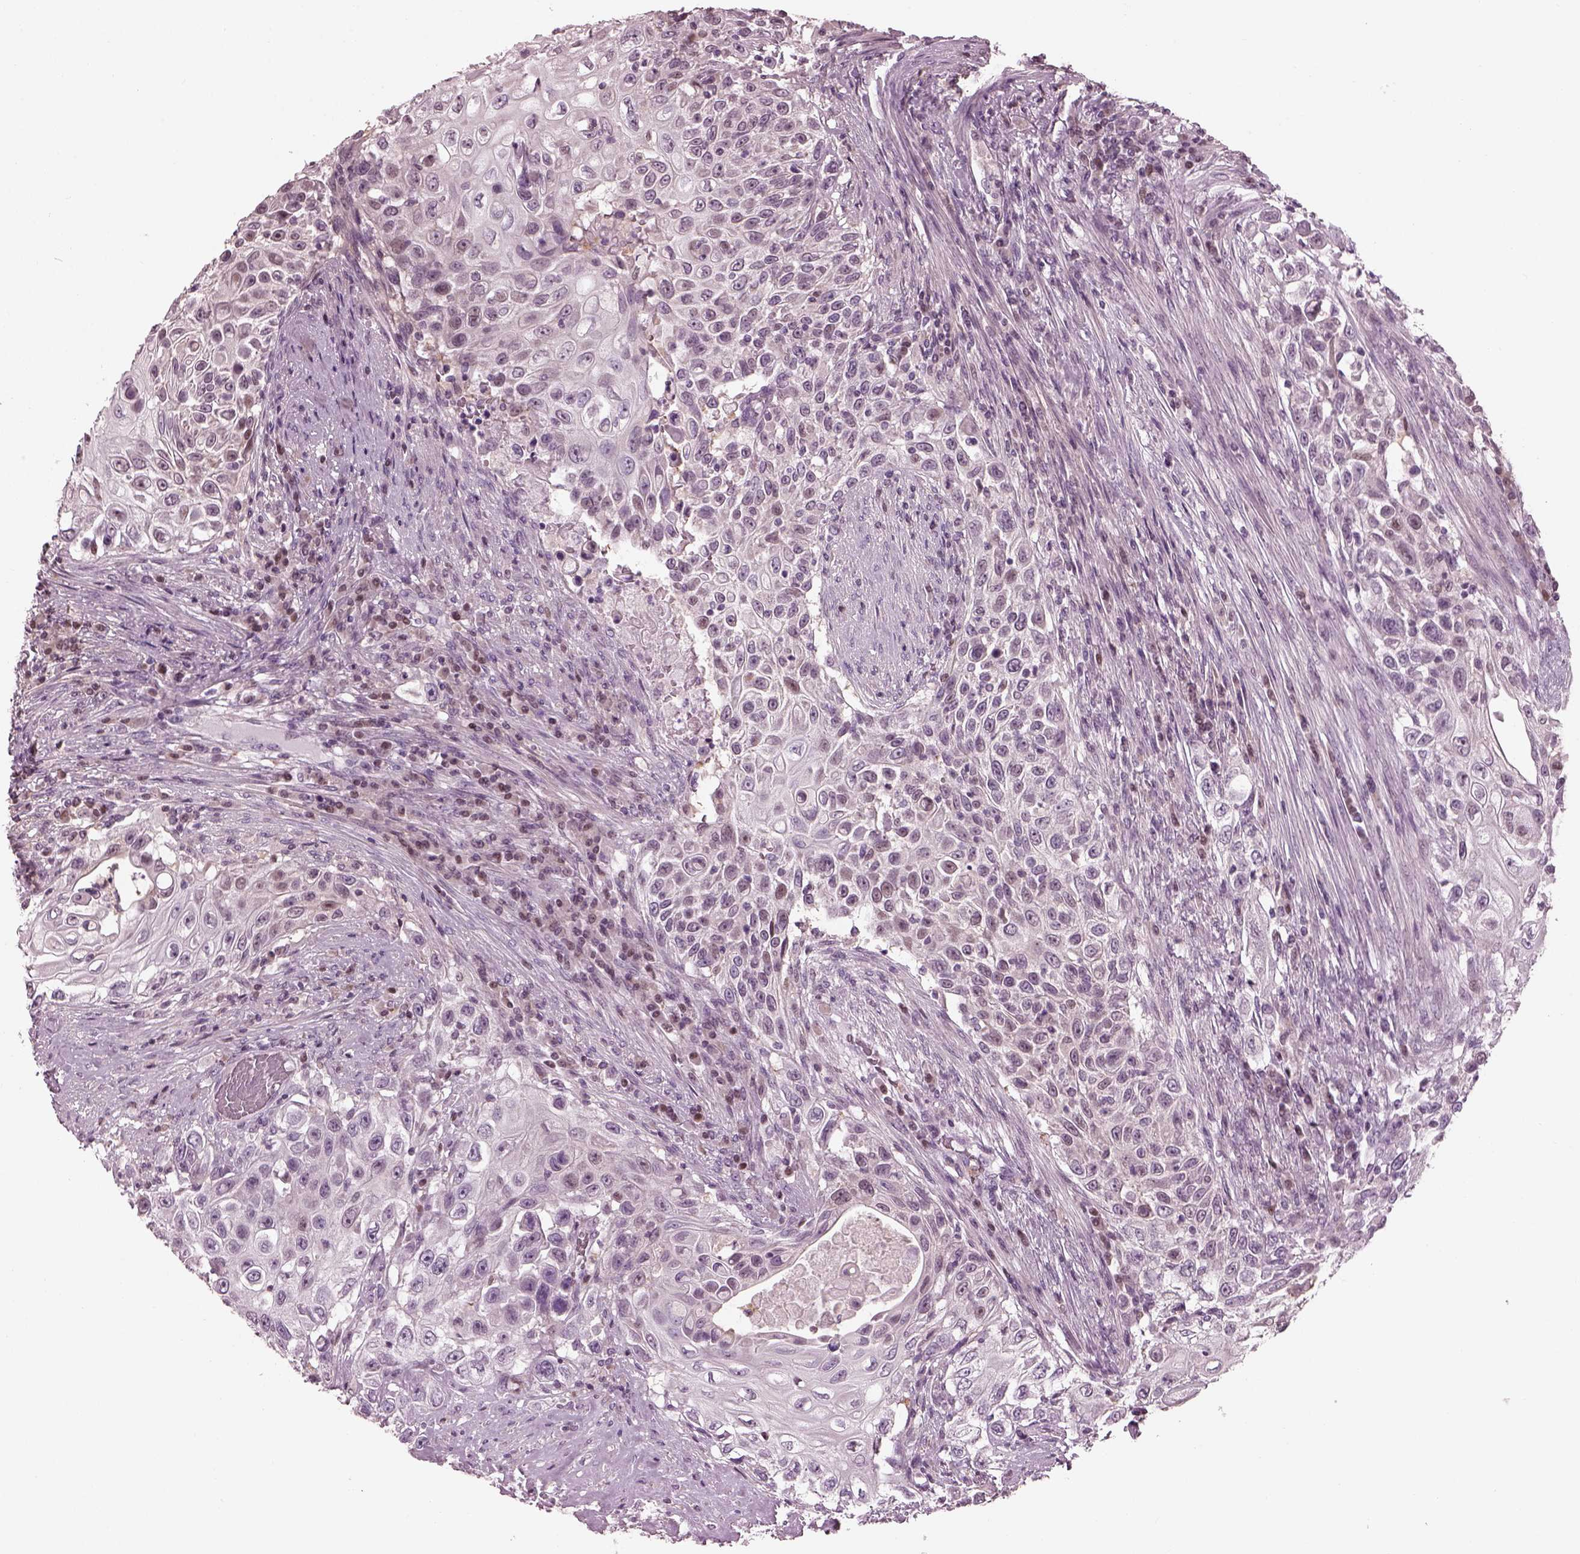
{"staining": {"intensity": "negative", "quantity": "none", "location": "none"}, "tissue": "urothelial cancer", "cell_type": "Tumor cells", "image_type": "cancer", "snomed": [{"axis": "morphology", "description": "Urothelial carcinoma, High grade"}, {"axis": "topography", "description": "Urinary bladder"}], "caption": "IHC image of neoplastic tissue: high-grade urothelial carcinoma stained with DAB (3,3'-diaminobenzidine) exhibits no significant protein staining in tumor cells.", "gene": "BFSP1", "patient": {"sex": "female", "age": 56}}